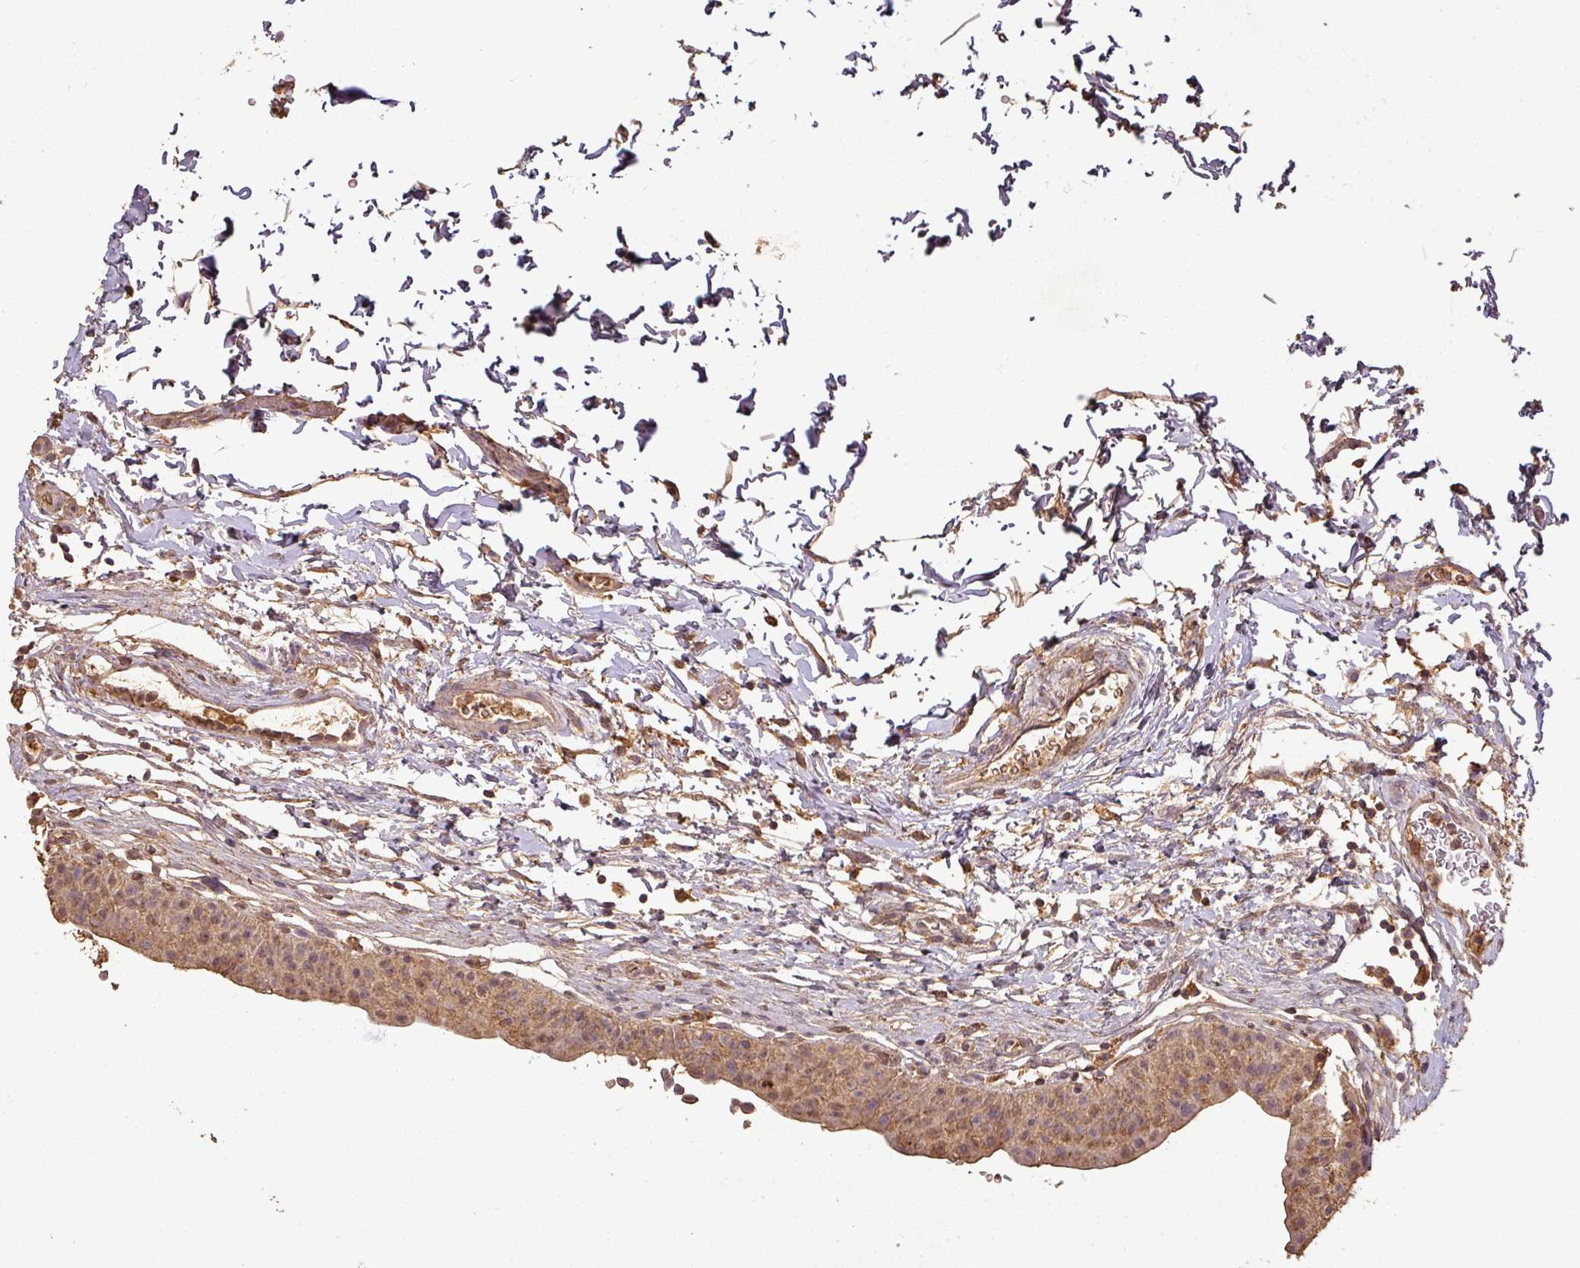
{"staining": {"intensity": "moderate", "quantity": ">75%", "location": "cytoplasmic/membranous,nuclear"}, "tissue": "urinary bladder", "cell_type": "Urothelial cells", "image_type": "normal", "snomed": [{"axis": "morphology", "description": "Normal tissue, NOS"}, {"axis": "topography", "description": "Urinary bladder"}, {"axis": "topography", "description": "Peripheral nerve tissue"}], "caption": "Moderate cytoplasmic/membranous,nuclear staining is identified in approximately >75% of urothelial cells in unremarkable urinary bladder. The staining was performed using DAB to visualize the protein expression in brown, while the nuclei were stained in blue with hematoxylin (Magnification: 20x).", "gene": "ATAT1", "patient": {"sex": "male", "age": 55}}